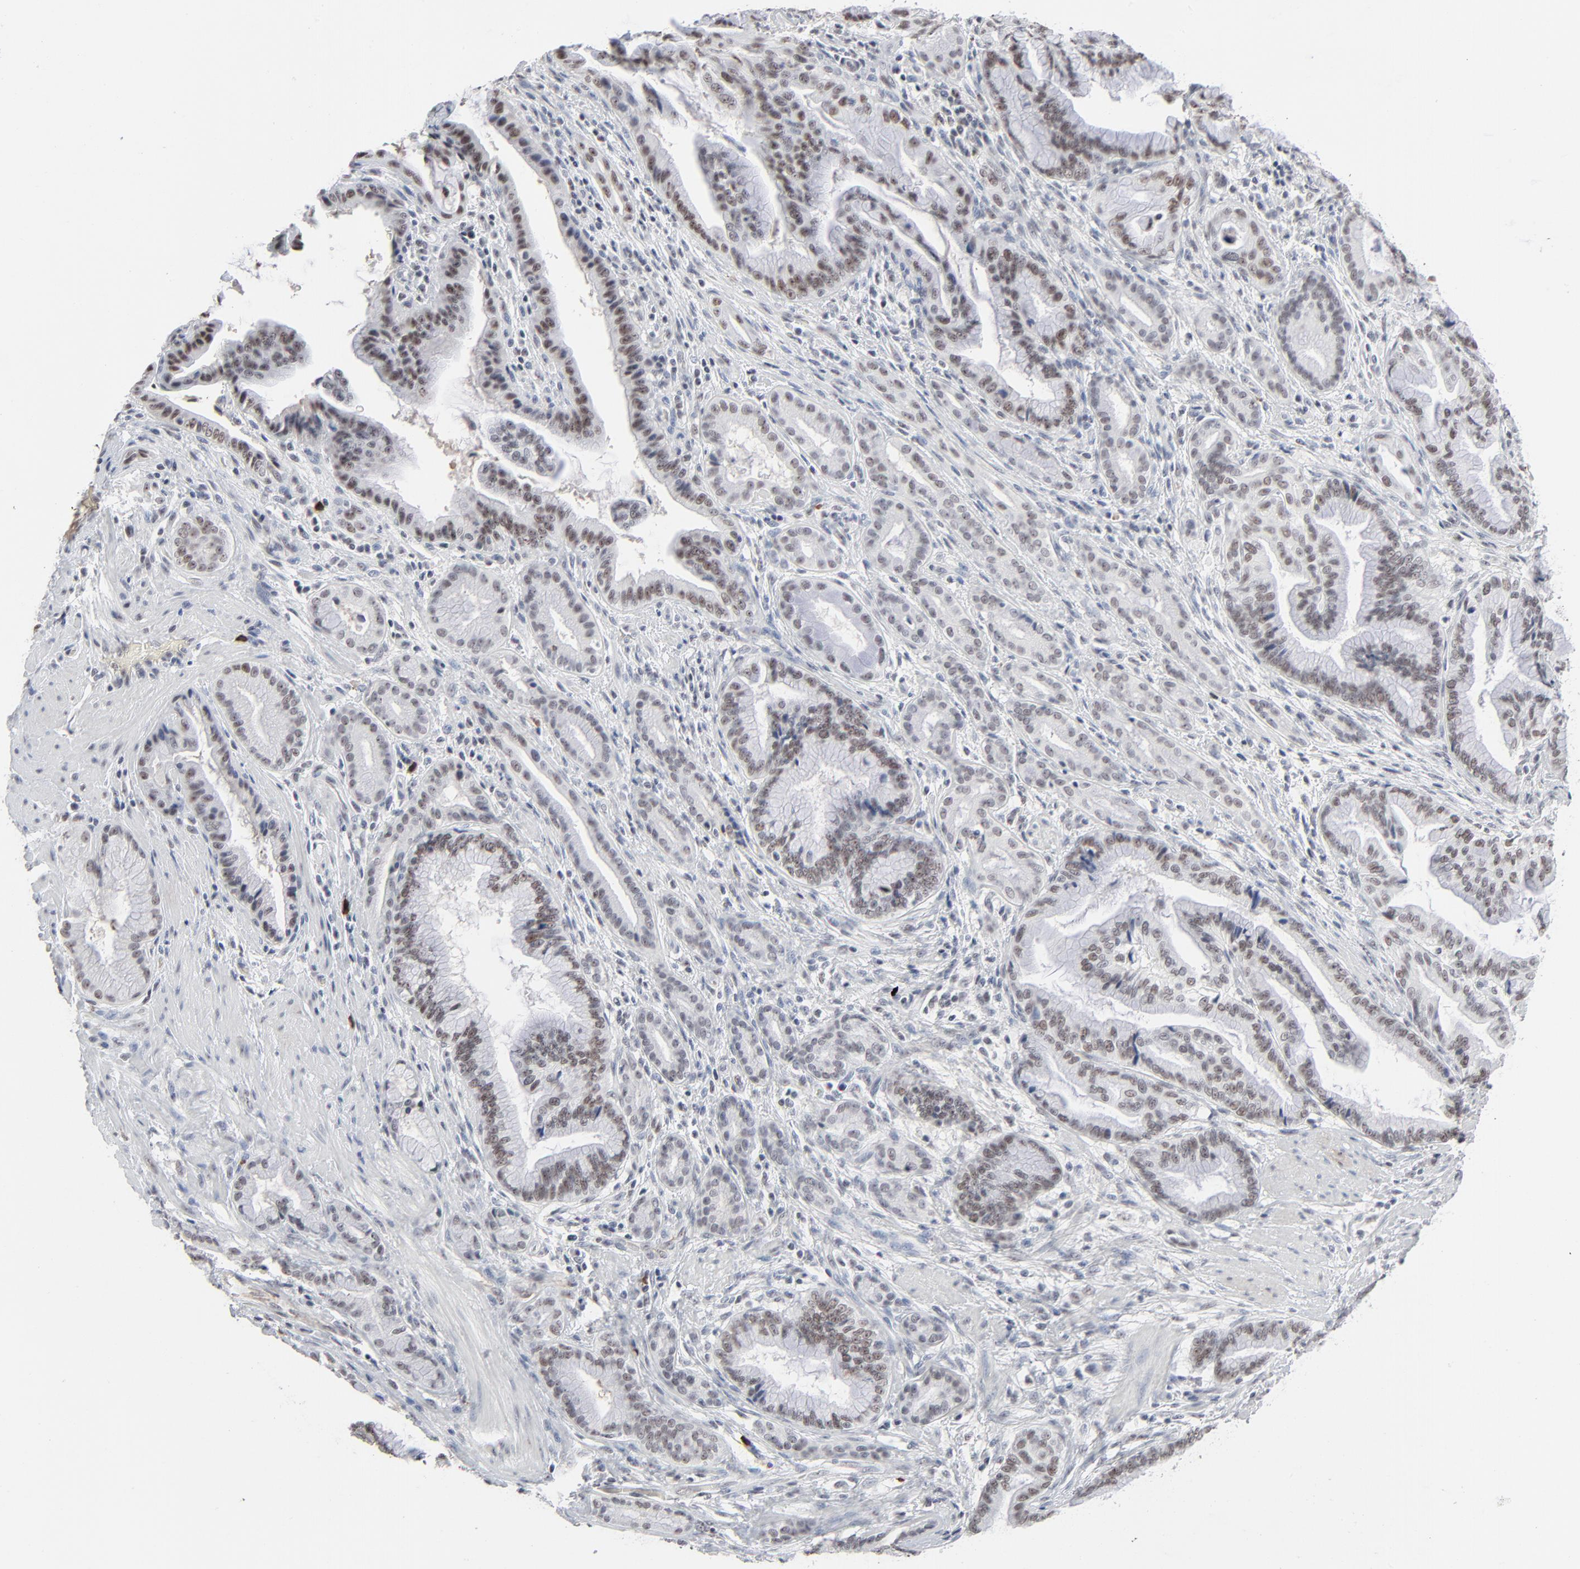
{"staining": {"intensity": "weak", "quantity": "25%-75%", "location": "nuclear"}, "tissue": "pancreatic cancer", "cell_type": "Tumor cells", "image_type": "cancer", "snomed": [{"axis": "morphology", "description": "Adenocarcinoma, NOS"}, {"axis": "topography", "description": "Pancreas"}], "caption": "Approximately 25%-75% of tumor cells in human pancreatic cancer show weak nuclear protein positivity as visualized by brown immunohistochemical staining.", "gene": "MPHOSPH6", "patient": {"sex": "female", "age": 64}}